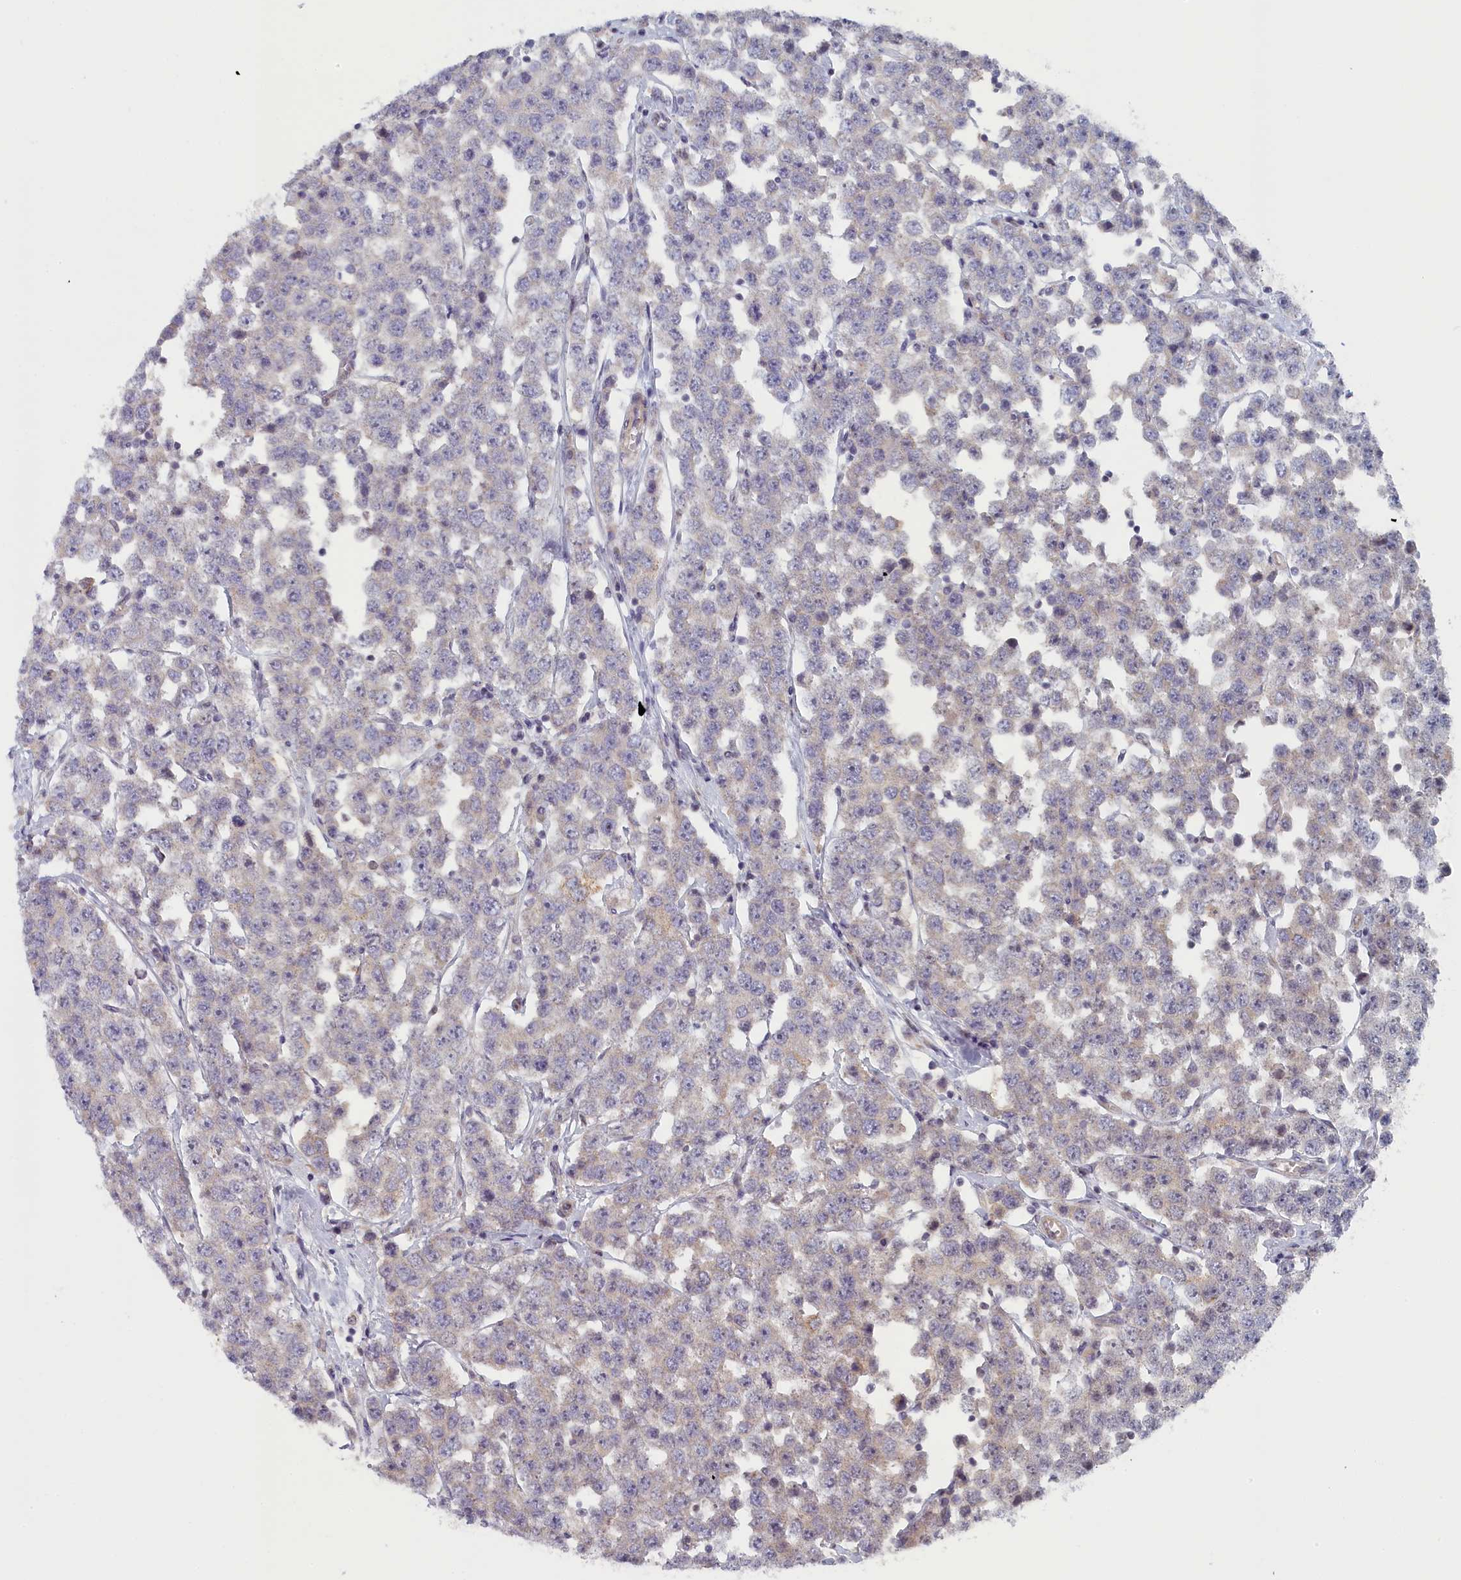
{"staining": {"intensity": "weak", "quantity": "<25%", "location": "cytoplasmic/membranous"}, "tissue": "testis cancer", "cell_type": "Tumor cells", "image_type": "cancer", "snomed": [{"axis": "morphology", "description": "Seminoma, NOS"}, {"axis": "topography", "description": "Testis"}], "caption": "Immunohistochemical staining of testis cancer (seminoma) displays no significant staining in tumor cells.", "gene": "INTS4", "patient": {"sex": "male", "age": 28}}